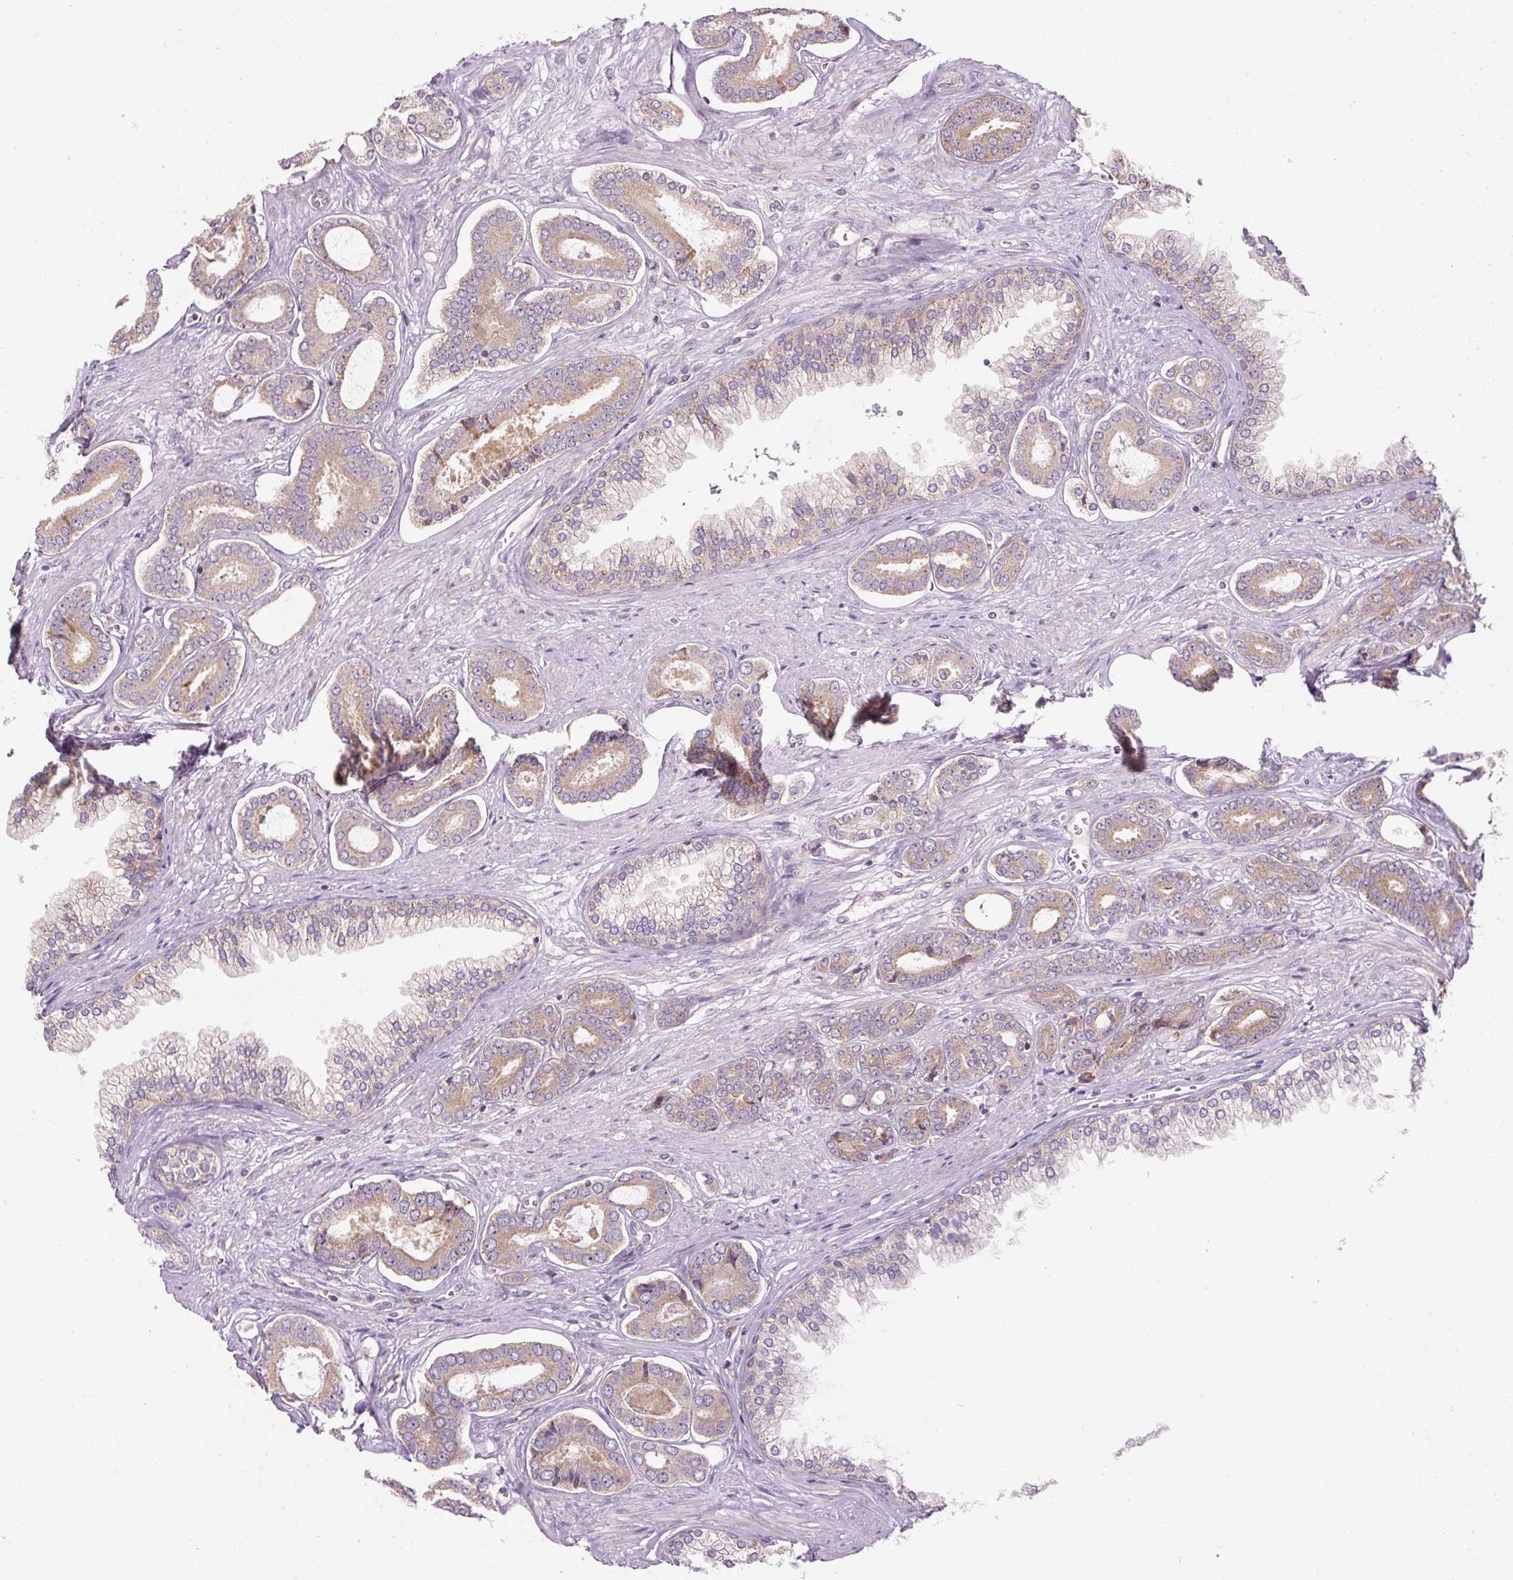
{"staining": {"intensity": "weak", "quantity": "25%-75%", "location": "cytoplasmic/membranous"}, "tissue": "prostate cancer", "cell_type": "Tumor cells", "image_type": "cancer", "snomed": [{"axis": "morphology", "description": "Adenocarcinoma, NOS"}, {"axis": "topography", "description": "Prostate and seminal vesicle, NOS"}], "caption": "Immunohistochemistry of human prostate cancer (adenocarcinoma) exhibits low levels of weak cytoplasmic/membranous staining in about 25%-75% of tumor cells. (Stains: DAB (3,3'-diaminobenzidine) in brown, nuclei in blue, Microscopy: brightfield microscopy at high magnification).", "gene": "PRSS48", "patient": {"sex": "male", "age": 76}}